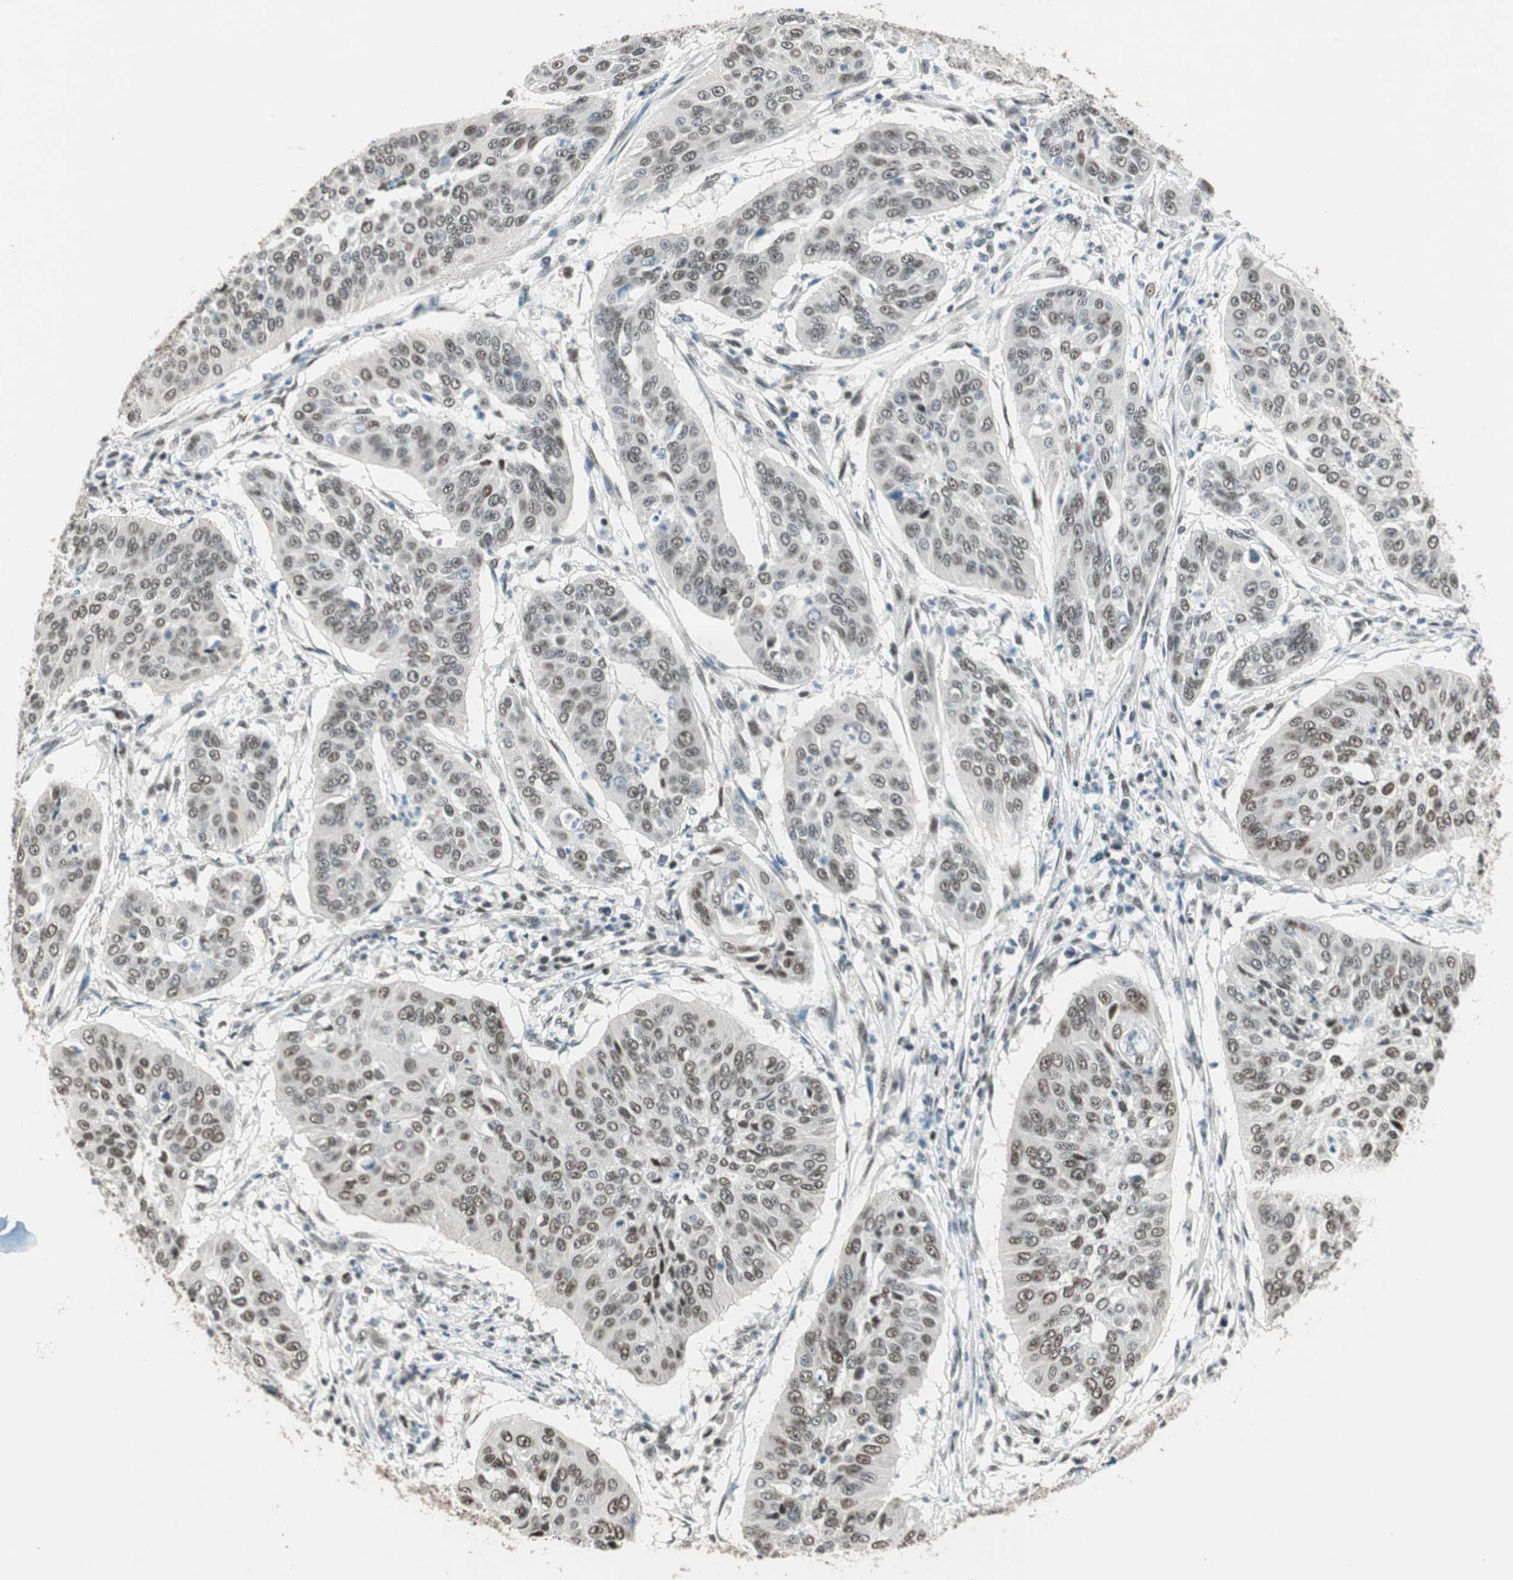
{"staining": {"intensity": "moderate", "quantity": ">75%", "location": "nuclear"}, "tissue": "cervical cancer", "cell_type": "Tumor cells", "image_type": "cancer", "snomed": [{"axis": "morphology", "description": "Normal tissue, NOS"}, {"axis": "morphology", "description": "Squamous cell carcinoma, NOS"}, {"axis": "topography", "description": "Cervix"}], "caption": "A photomicrograph showing moderate nuclear expression in approximately >75% of tumor cells in cervical cancer, as visualized by brown immunohistochemical staining.", "gene": "ZBTB17", "patient": {"sex": "female", "age": 39}}